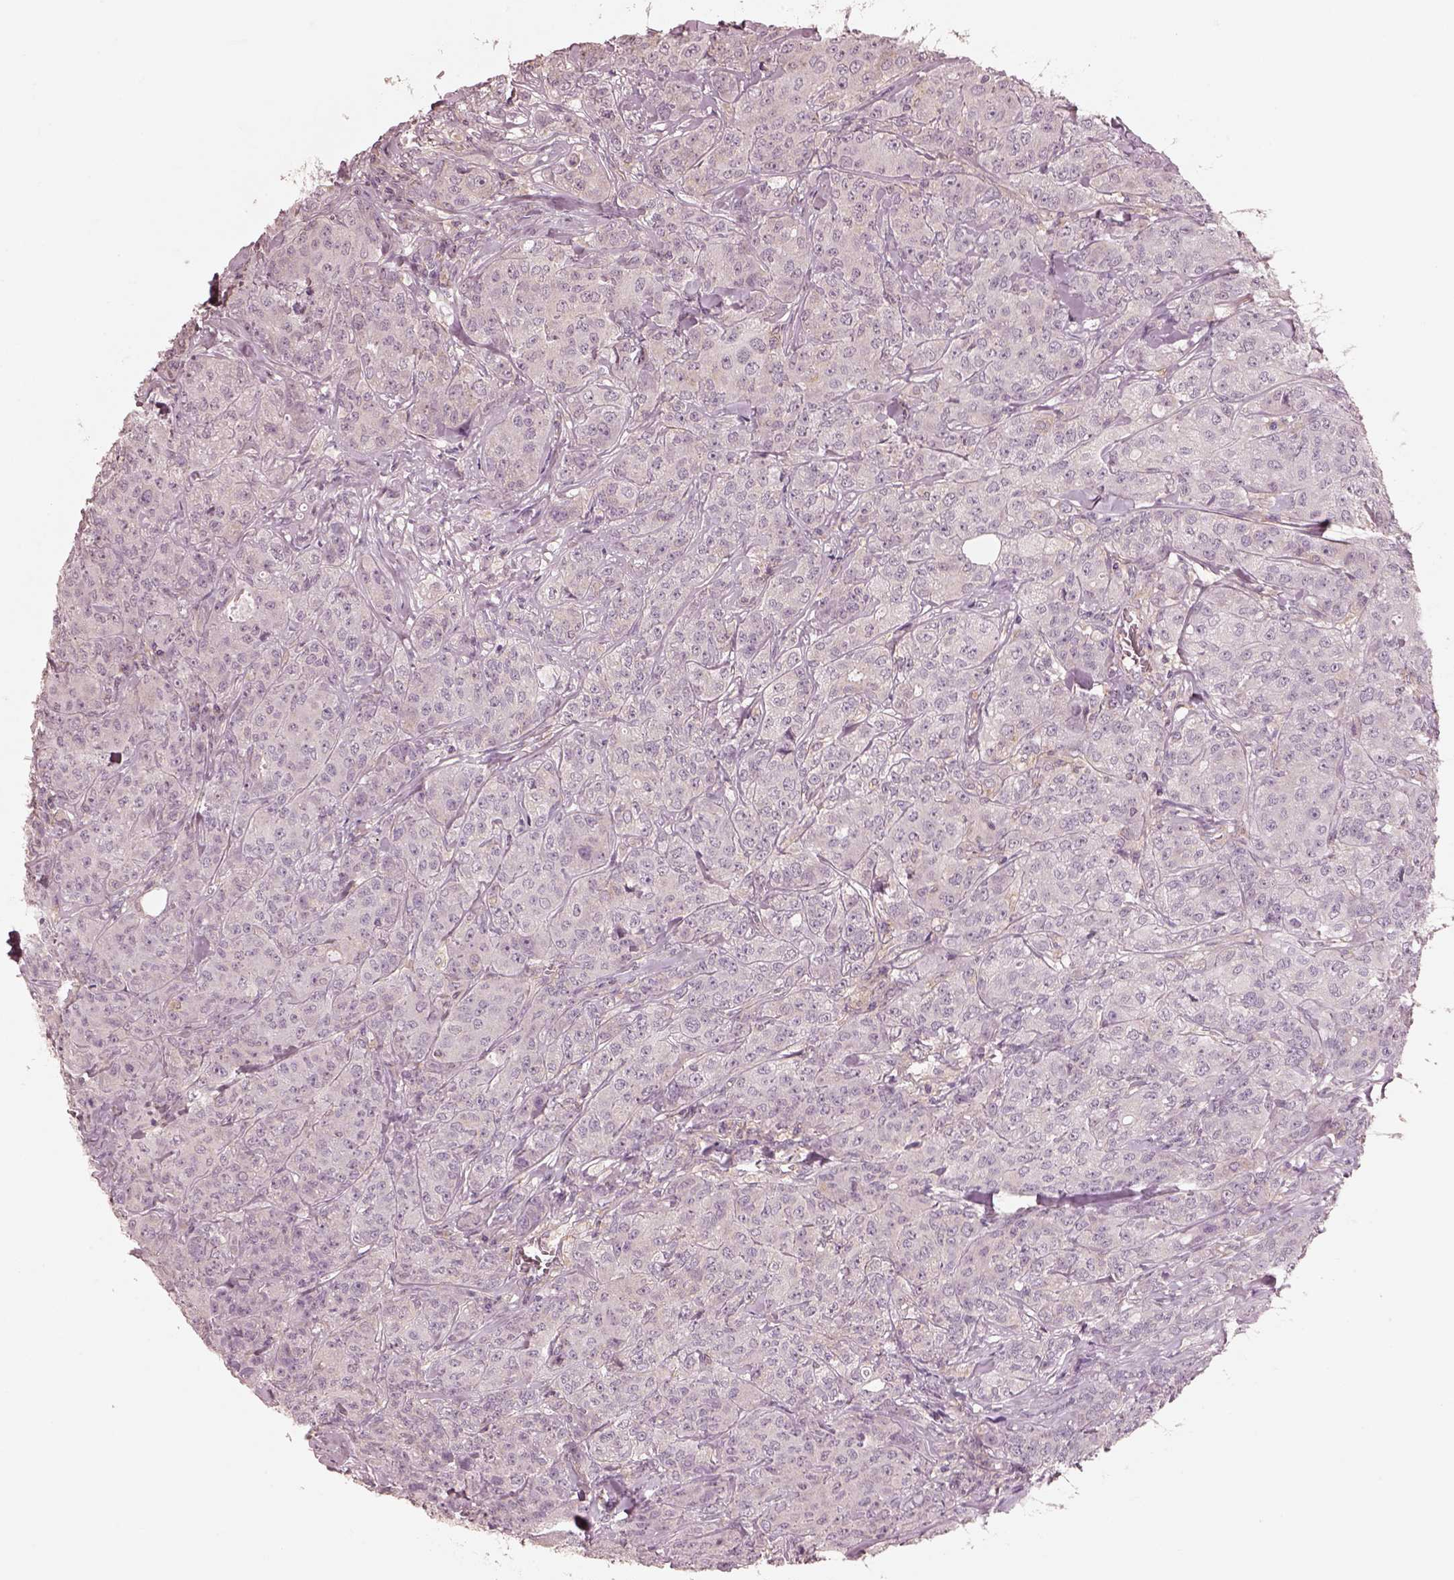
{"staining": {"intensity": "negative", "quantity": "none", "location": "none"}, "tissue": "breast cancer", "cell_type": "Tumor cells", "image_type": "cancer", "snomed": [{"axis": "morphology", "description": "Duct carcinoma"}, {"axis": "topography", "description": "Breast"}], "caption": "An image of human breast cancer is negative for staining in tumor cells.", "gene": "PRKACG", "patient": {"sex": "female", "age": 43}}